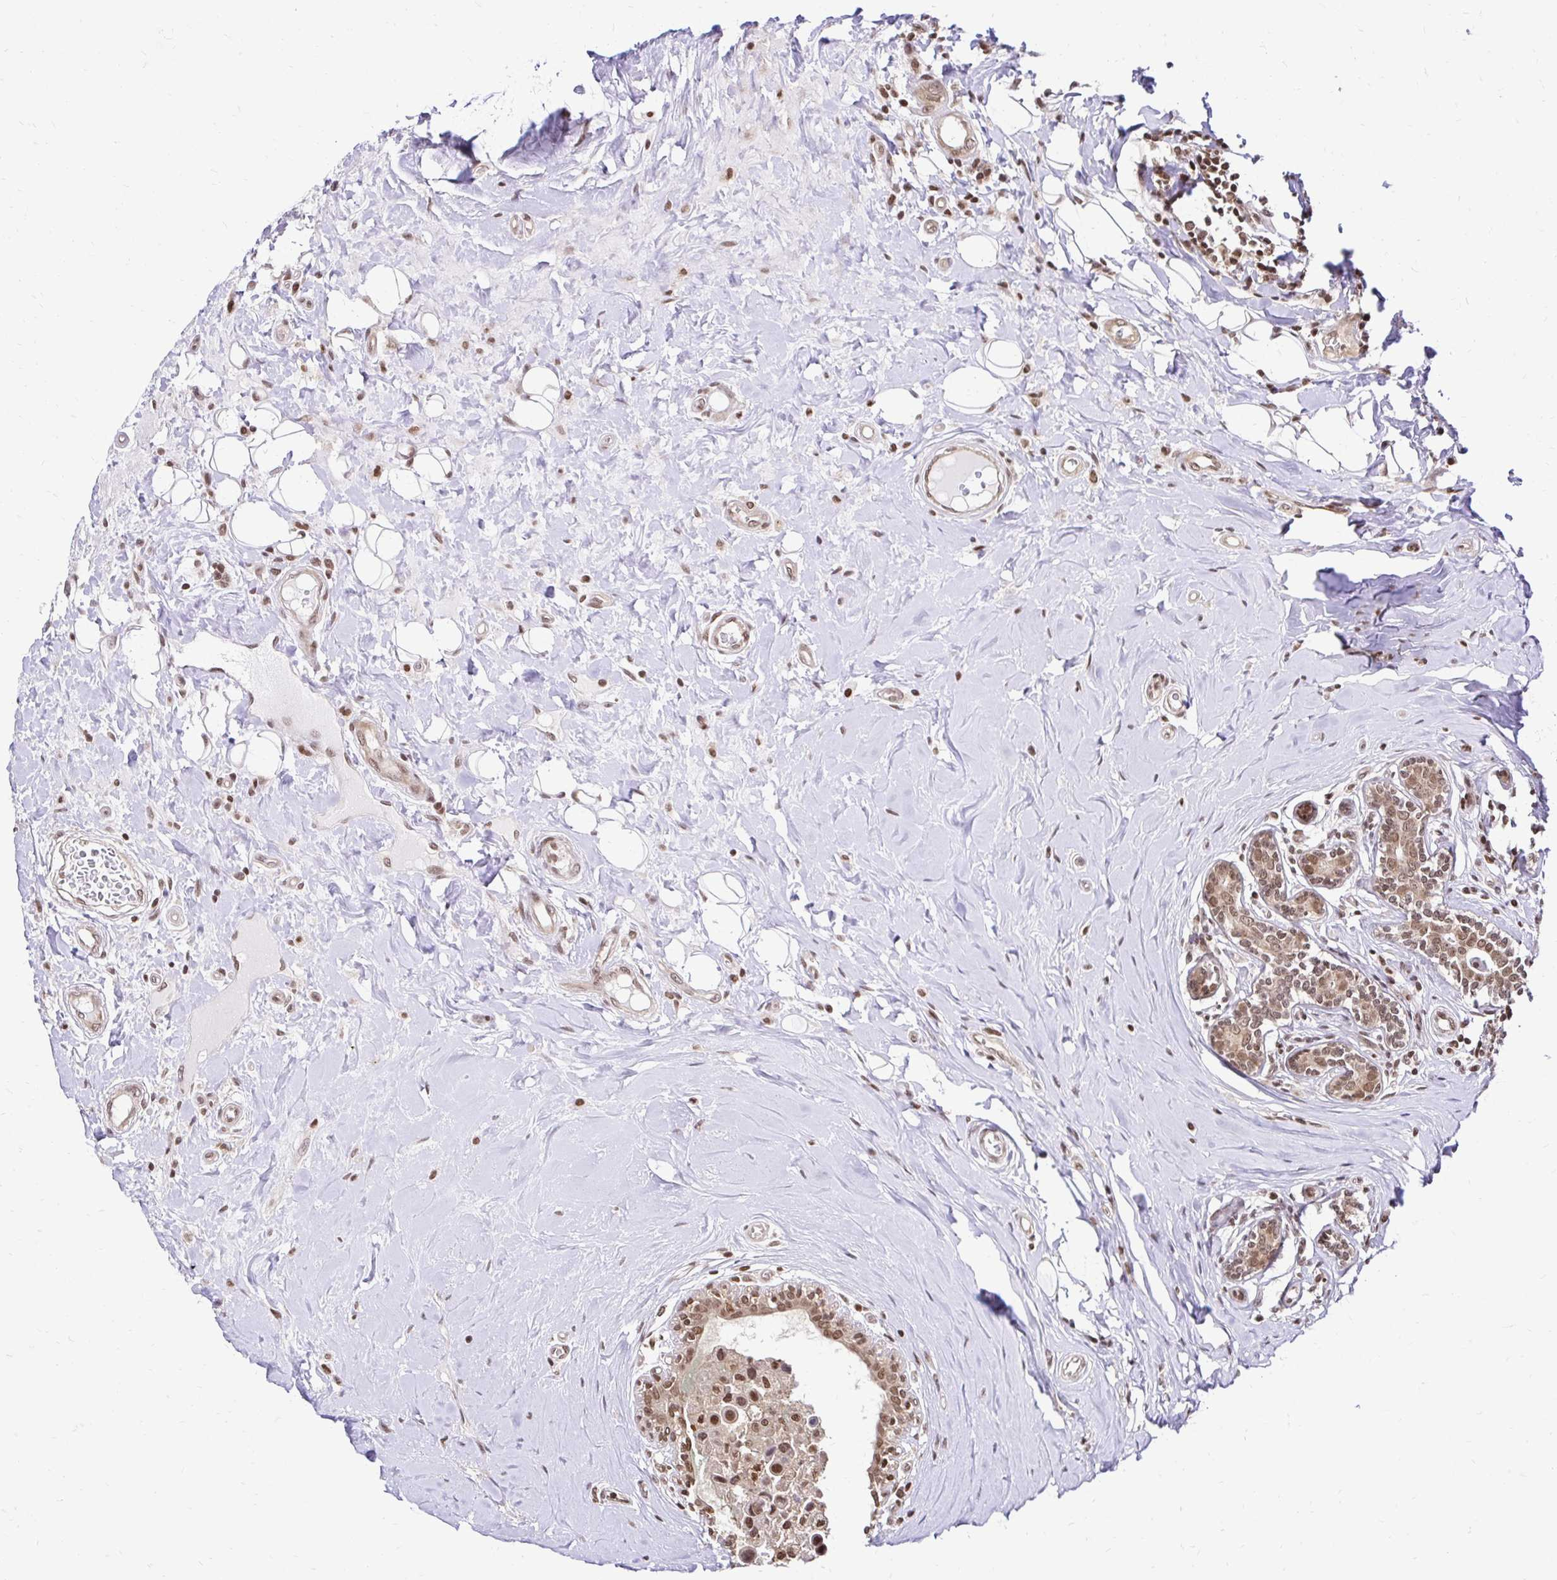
{"staining": {"intensity": "moderate", "quantity": ">75%", "location": "nuclear"}, "tissue": "breast cancer", "cell_type": "Tumor cells", "image_type": "cancer", "snomed": [{"axis": "morphology", "description": "Duct carcinoma"}, {"axis": "topography", "description": "Breast"}], "caption": "Moderate nuclear positivity is present in approximately >75% of tumor cells in breast cancer.", "gene": "GLYR1", "patient": {"sex": "female", "age": 24}}